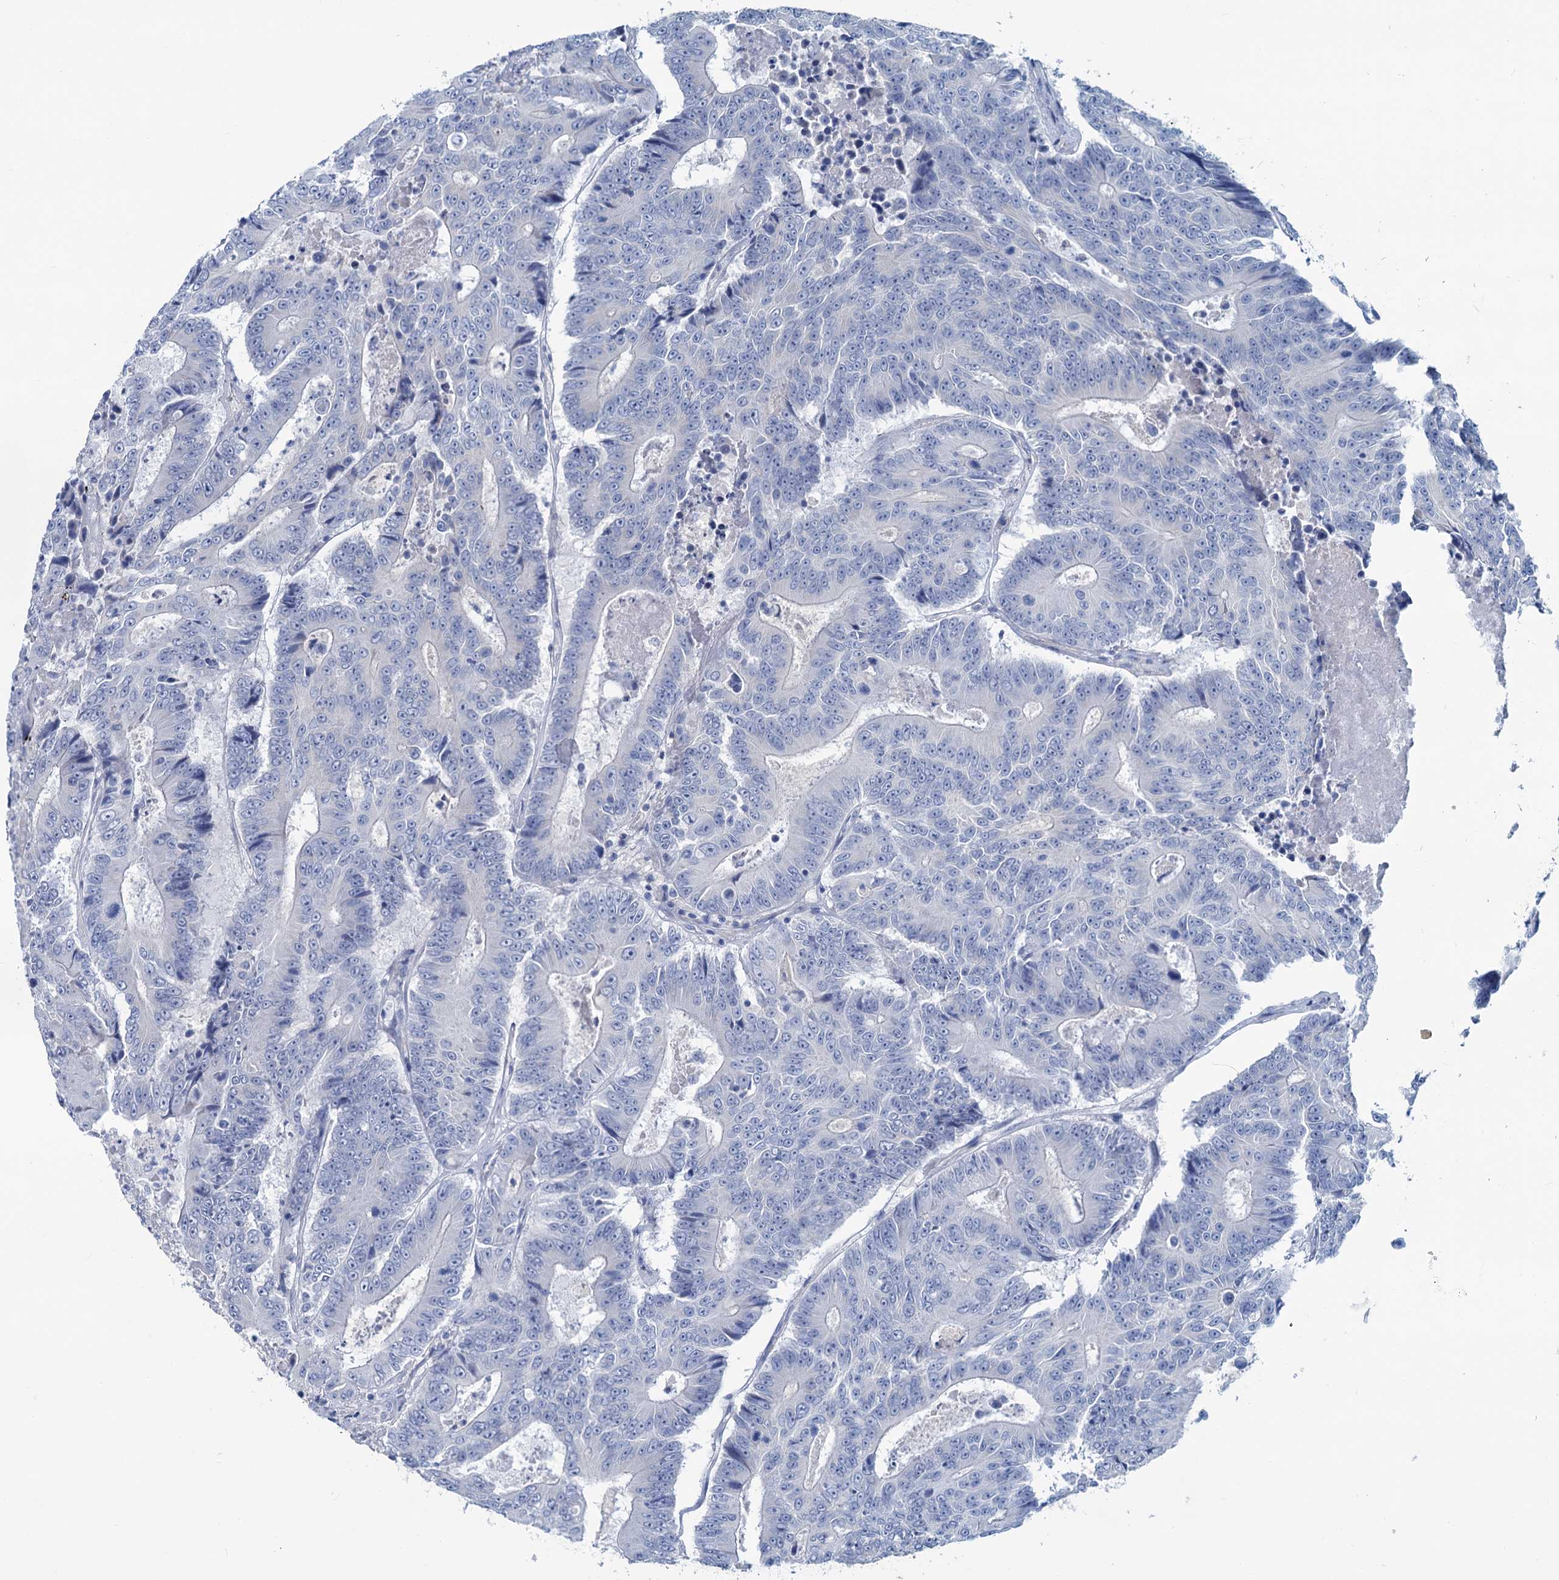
{"staining": {"intensity": "negative", "quantity": "none", "location": "none"}, "tissue": "colorectal cancer", "cell_type": "Tumor cells", "image_type": "cancer", "snomed": [{"axis": "morphology", "description": "Adenocarcinoma, NOS"}, {"axis": "topography", "description": "Colon"}], "caption": "A micrograph of adenocarcinoma (colorectal) stained for a protein displays no brown staining in tumor cells. The staining is performed using DAB (3,3'-diaminobenzidine) brown chromogen with nuclei counter-stained in using hematoxylin.", "gene": "SLC1A3", "patient": {"sex": "male", "age": 83}}